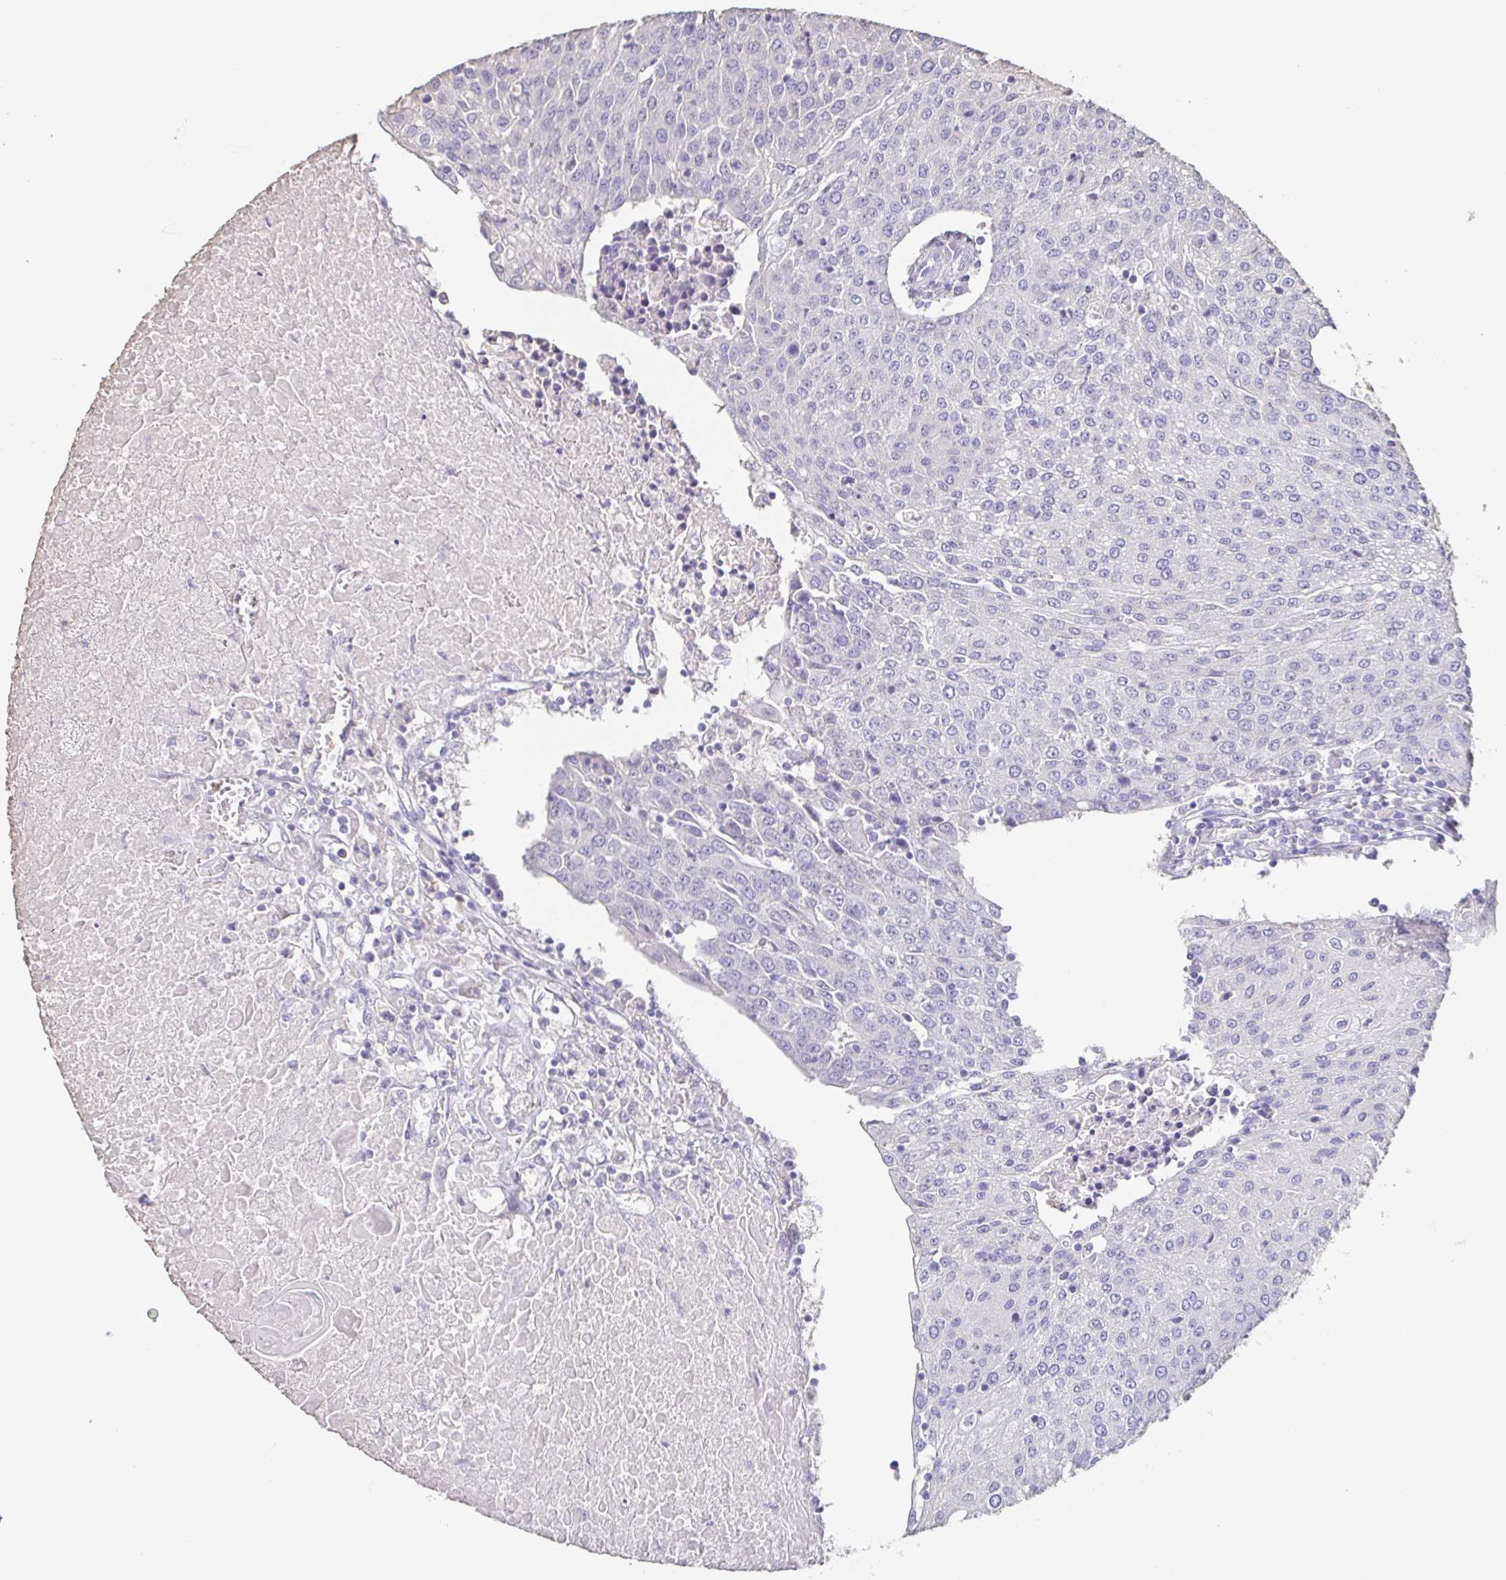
{"staining": {"intensity": "negative", "quantity": "none", "location": "none"}, "tissue": "urothelial cancer", "cell_type": "Tumor cells", "image_type": "cancer", "snomed": [{"axis": "morphology", "description": "Urothelial carcinoma, High grade"}, {"axis": "topography", "description": "Urinary bladder"}], "caption": "Urothelial carcinoma (high-grade) was stained to show a protein in brown. There is no significant positivity in tumor cells.", "gene": "BPIFA2", "patient": {"sex": "female", "age": 85}}